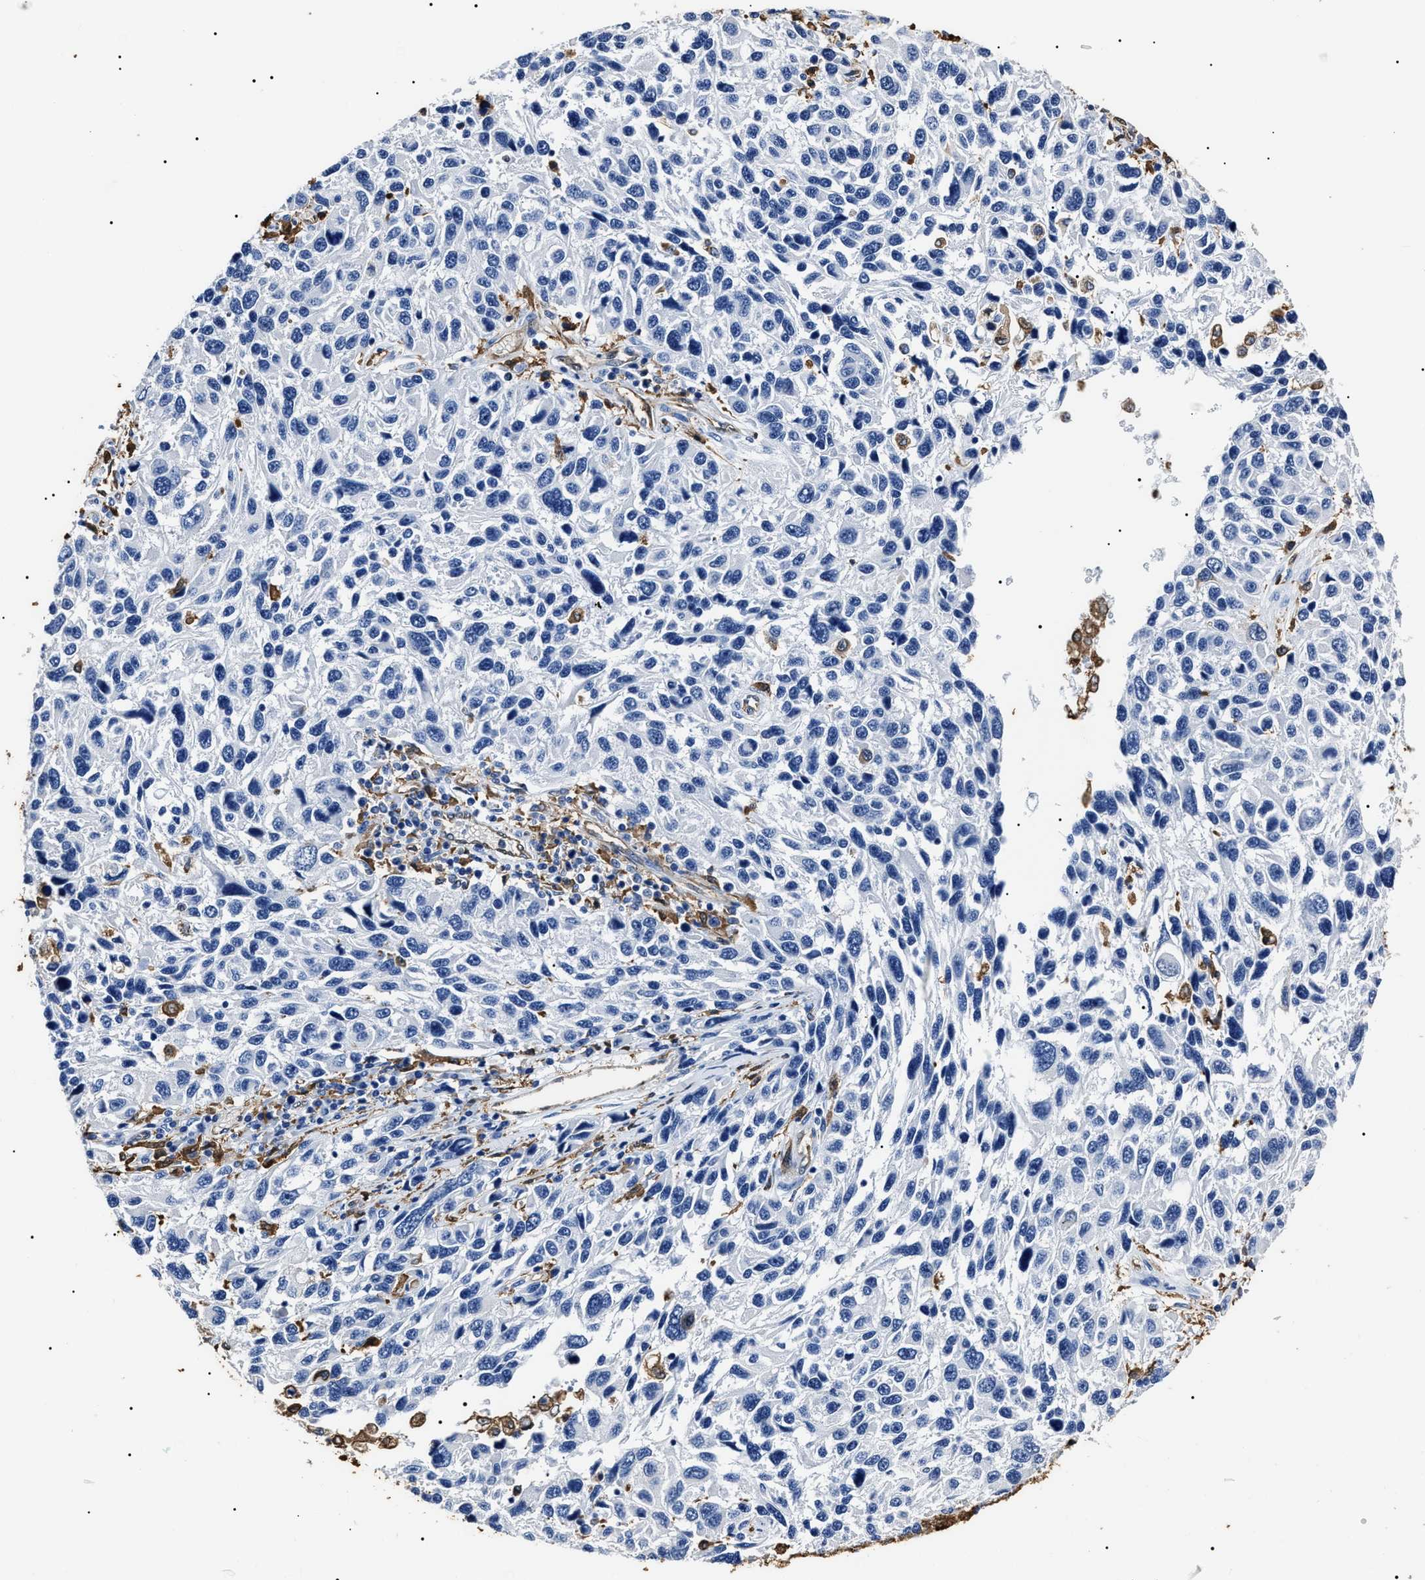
{"staining": {"intensity": "negative", "quantity": "none", "location": "none"}, "tissue": "melanoma", "cell_type": "Tumor cells", "image_type": "cancer", "snomed": [{"axis": "morphology", "description": "Malignant melanoma, NOS"}, {"axis": "topography", "description": "Skin"}], "caption": "Tumor cells are negative for brown protein staining in malignant melanoma. (DAB (3,3'-diaminobenzidine) immunohistochemistry (IHC) with hematoxylin counter stain).", "gene": "ALDH1A1", "patient": {"sex": "male", "age": 53}}